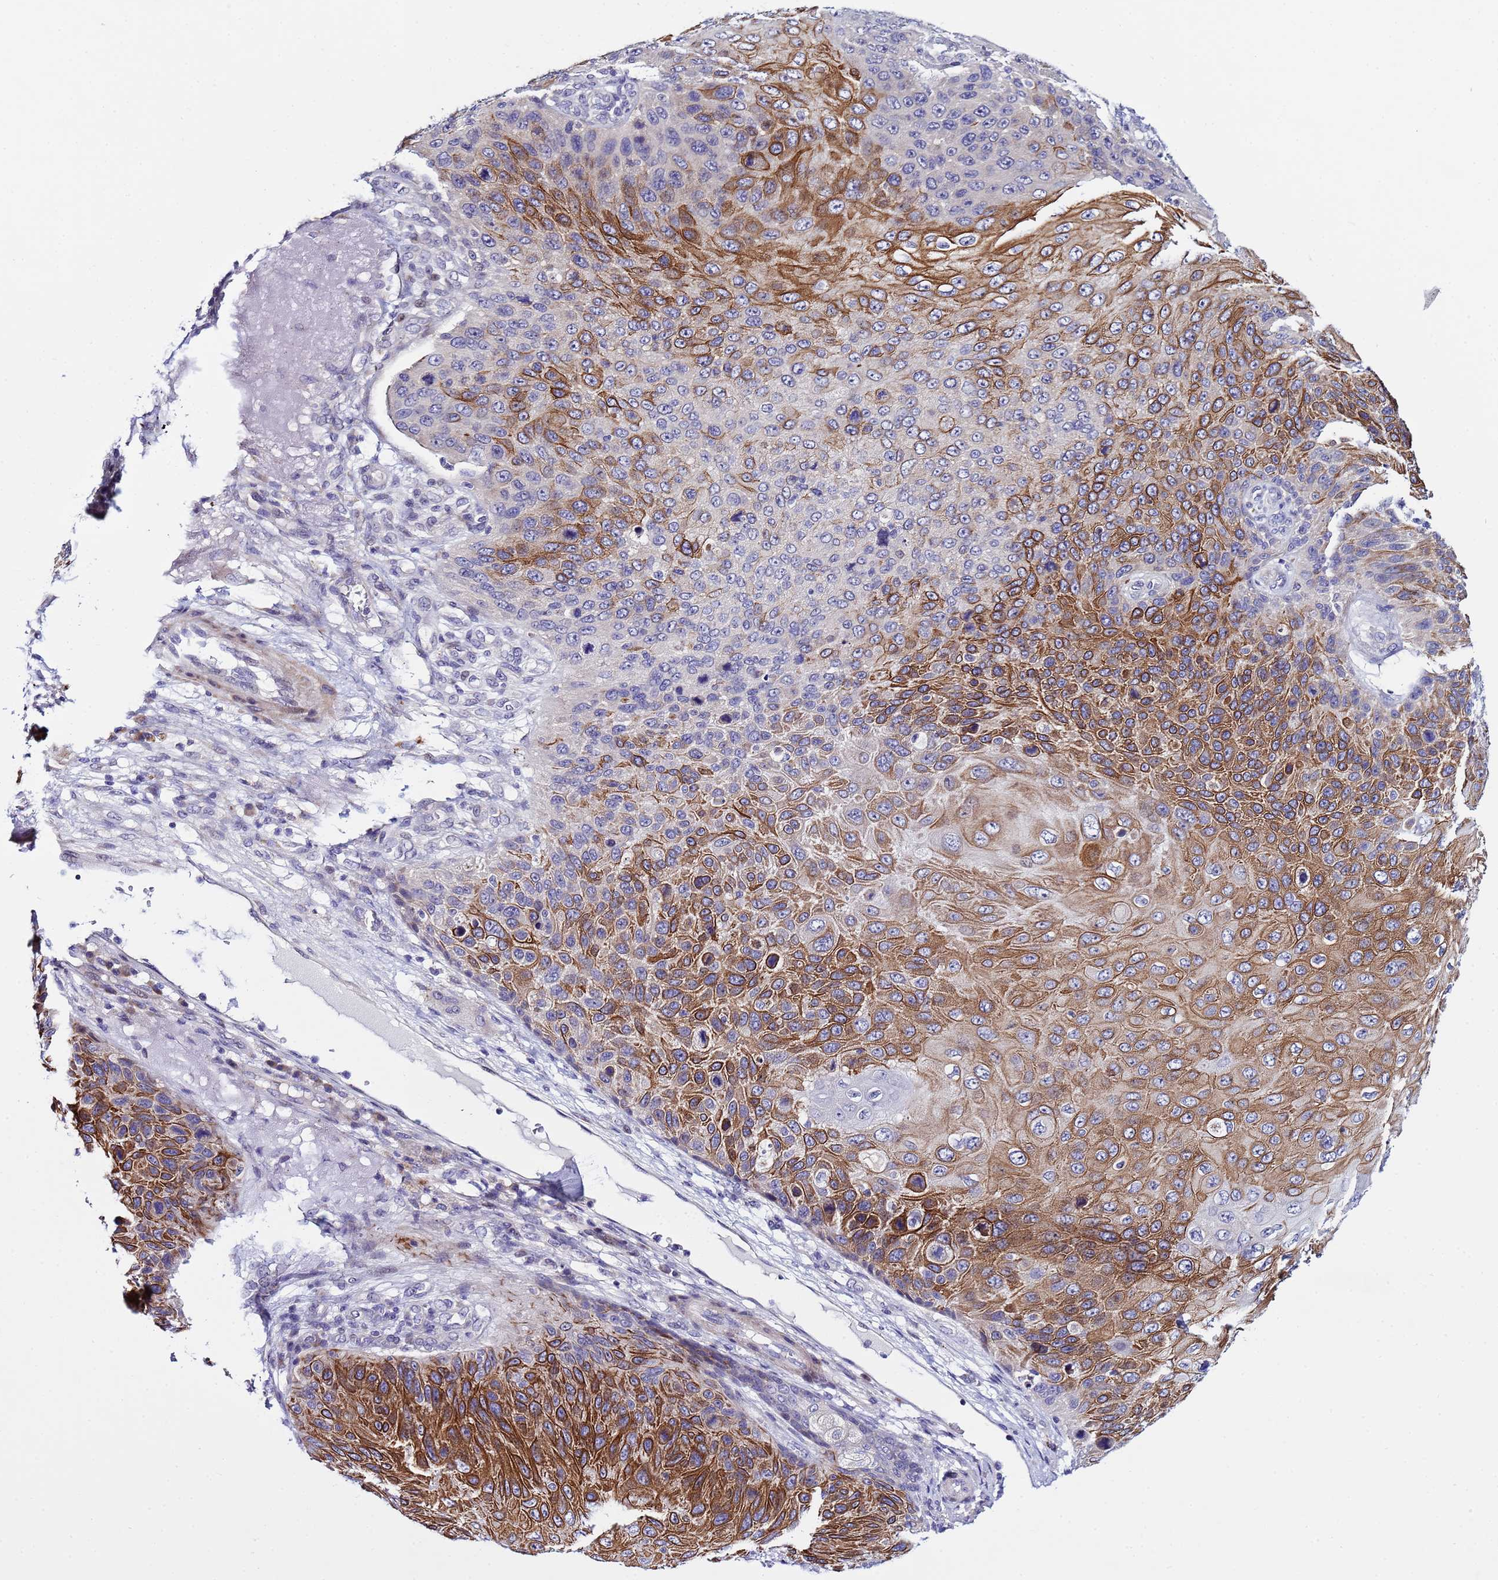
{"staining": {"intensity": "strong", "quantity": "25%-75%", "location": "cytoplasmic/membranous"}, "tissue": "skin cancer", "cell_type": "Tumor cells", "image_type": "cancer", "snomed": [{"axis": "morphology", "description": "Squamous cell carcinoma, NOS"}, {"axis": "topography", "description": "Skin"}], "caption": "Skin squamous cell carcinoma was stained to show a protein in brown. There is high levels of strong cytoplasmic/membranous staining in approximately 25%-75% of tumor cells. The staining was performed using DAB (3,3'-diaminobenzidine), with brown indicating positive protein expression. Nuclei are stained blue with hematoxylin.", "gene": "IGSF11", "patient": {"sex": "female", "age": 88}}